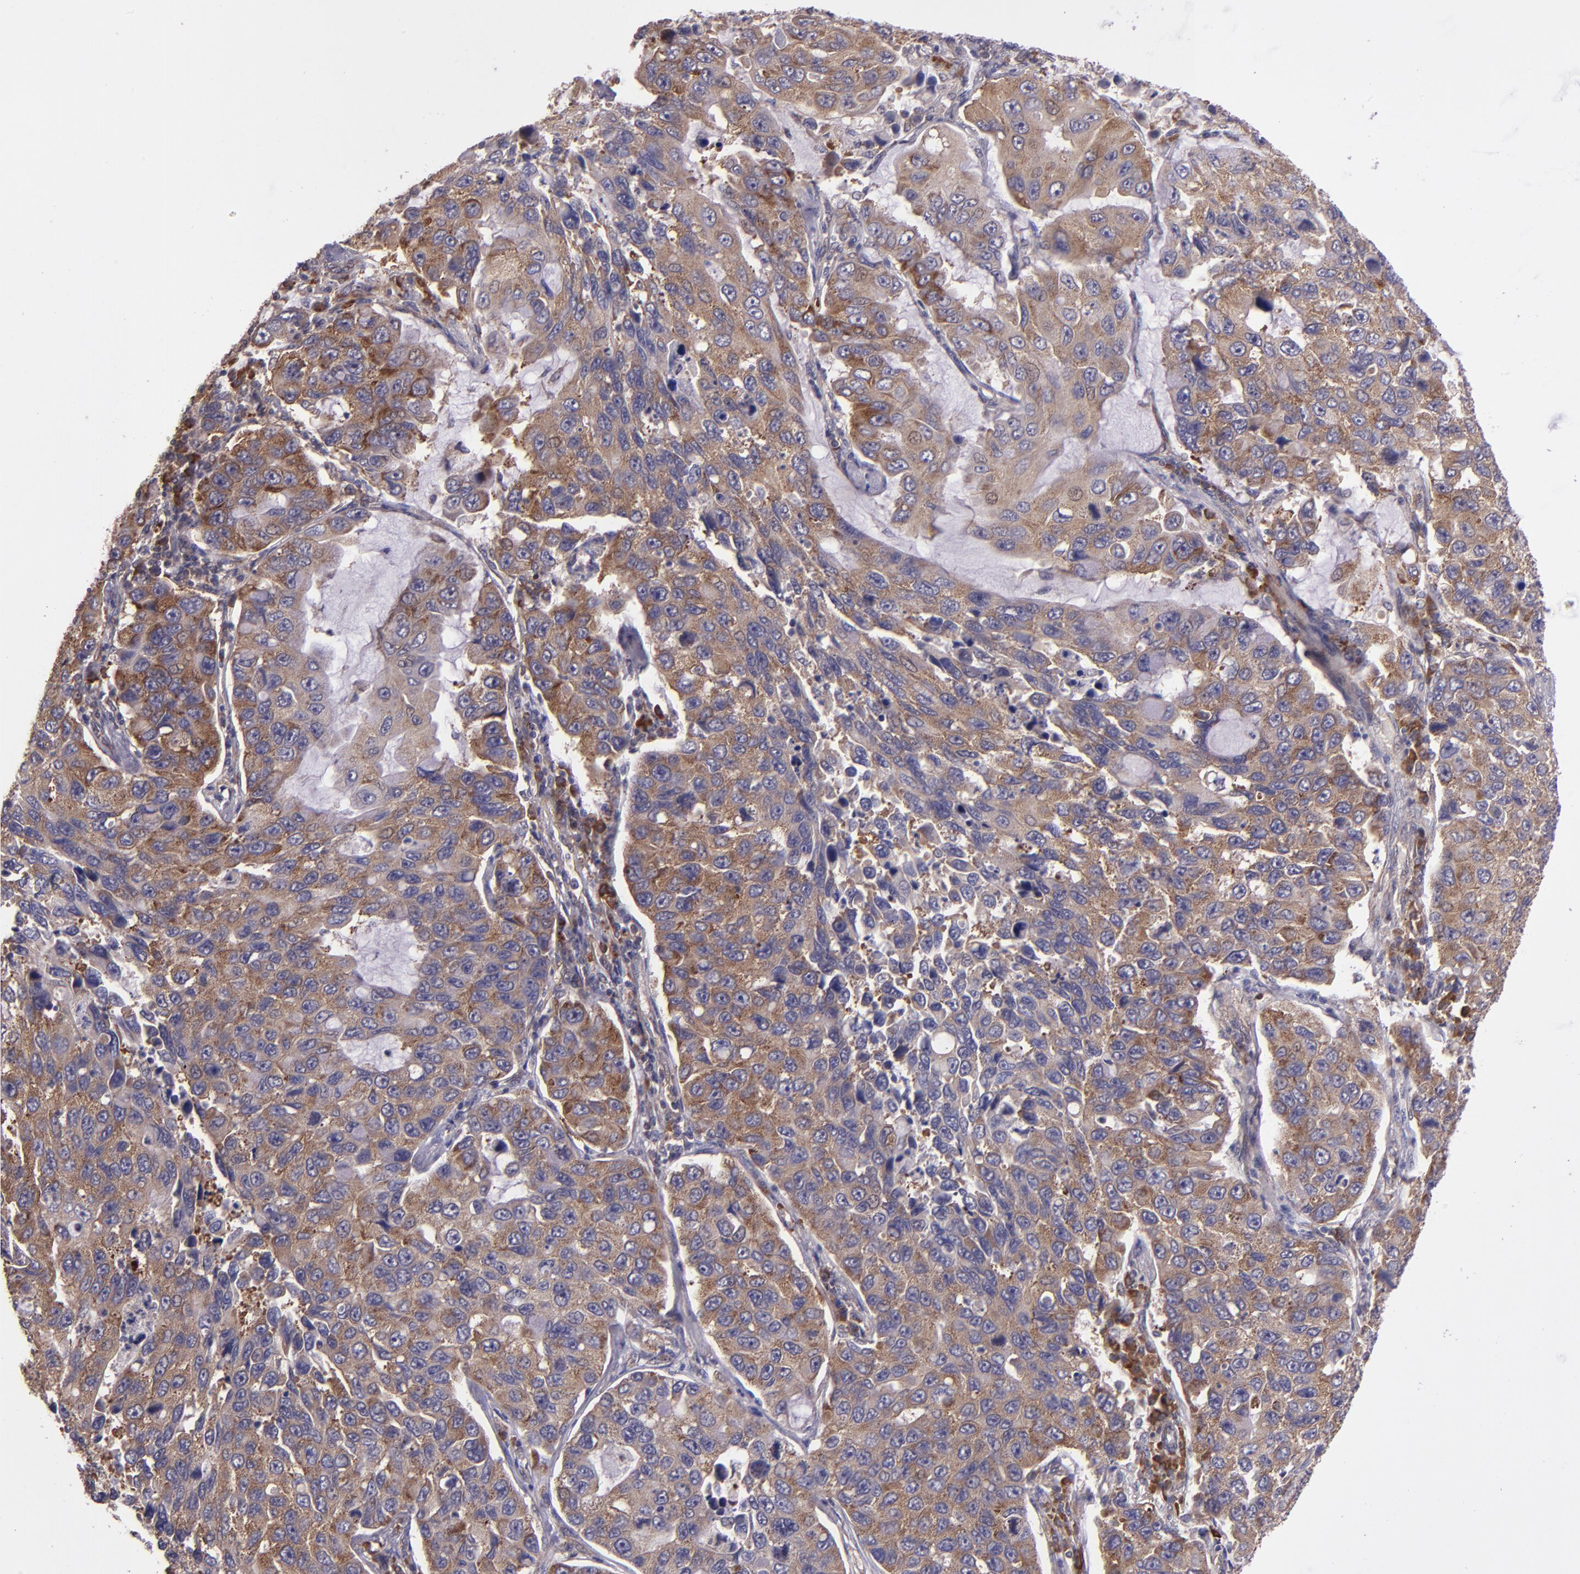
{"staining": {"intensity": "strong", "quantity": ">75%", "location": "cytoplasmic/membranous"}, "tissue": "lung cancer", "cell_type": "Tumor cells", "image_type": "cancer", "snomed": [{"axis": "morphology", "description": "Adenocarcinoma, NOS"}, {"axis": "topography", "description": "Lung"}], "caption": "Tumor cells show high levels of strong cytoplasmic/membranous positivity in approximately >75% of cells in adenocarcinoma (lung).", "gene": "USP51", "patient": {"sex": "male", "age": 64}}